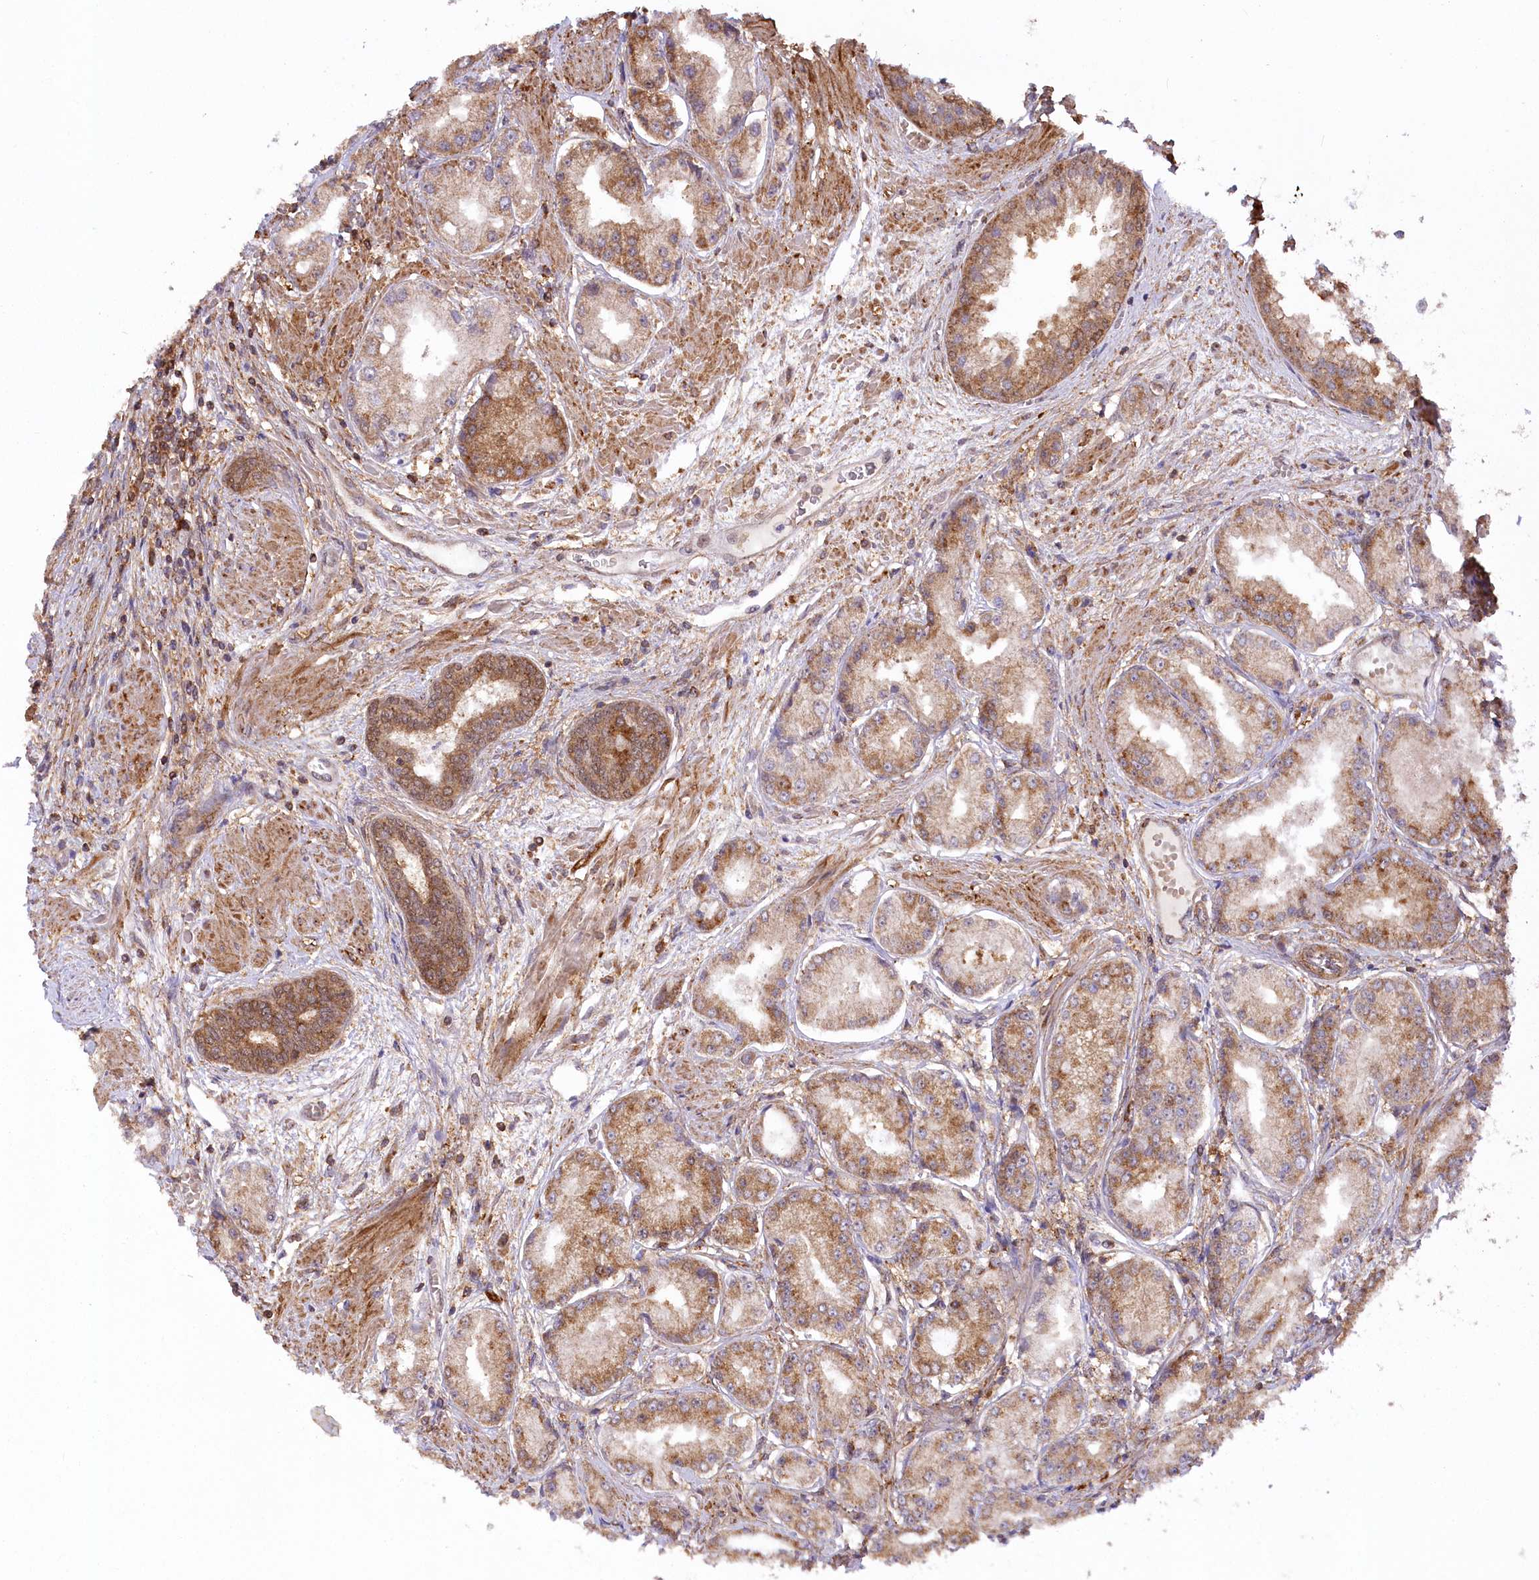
{"staining": {"intensity": "moderate", "quantity": ">75%", "location": "cytoplasmic/membranous"}, "tissue": "prostate cancer", "cell_type": "Tumor cells", "image_type": "cancer", "snomed": [{"axis": "morphology", "description": "Adenocarcinoma, High grade"}, {"axis": "topography", "description": "Prostate"}], "caption": "Immunohistochemical staining of human prostate cancer (high-grade adenocarcinoma) reveals medium levels of moderate cytoplasmic/membranous protein expression in approximately >75% of tumor cells. The staining was performed using DAB (3,3'-diaminobenzidine), with brown indicating positive protein expression. Nuclei are stained blue with hematoxylin.", "gene": "CCDC91", "patient": {"sex": "male", "age": 59}}